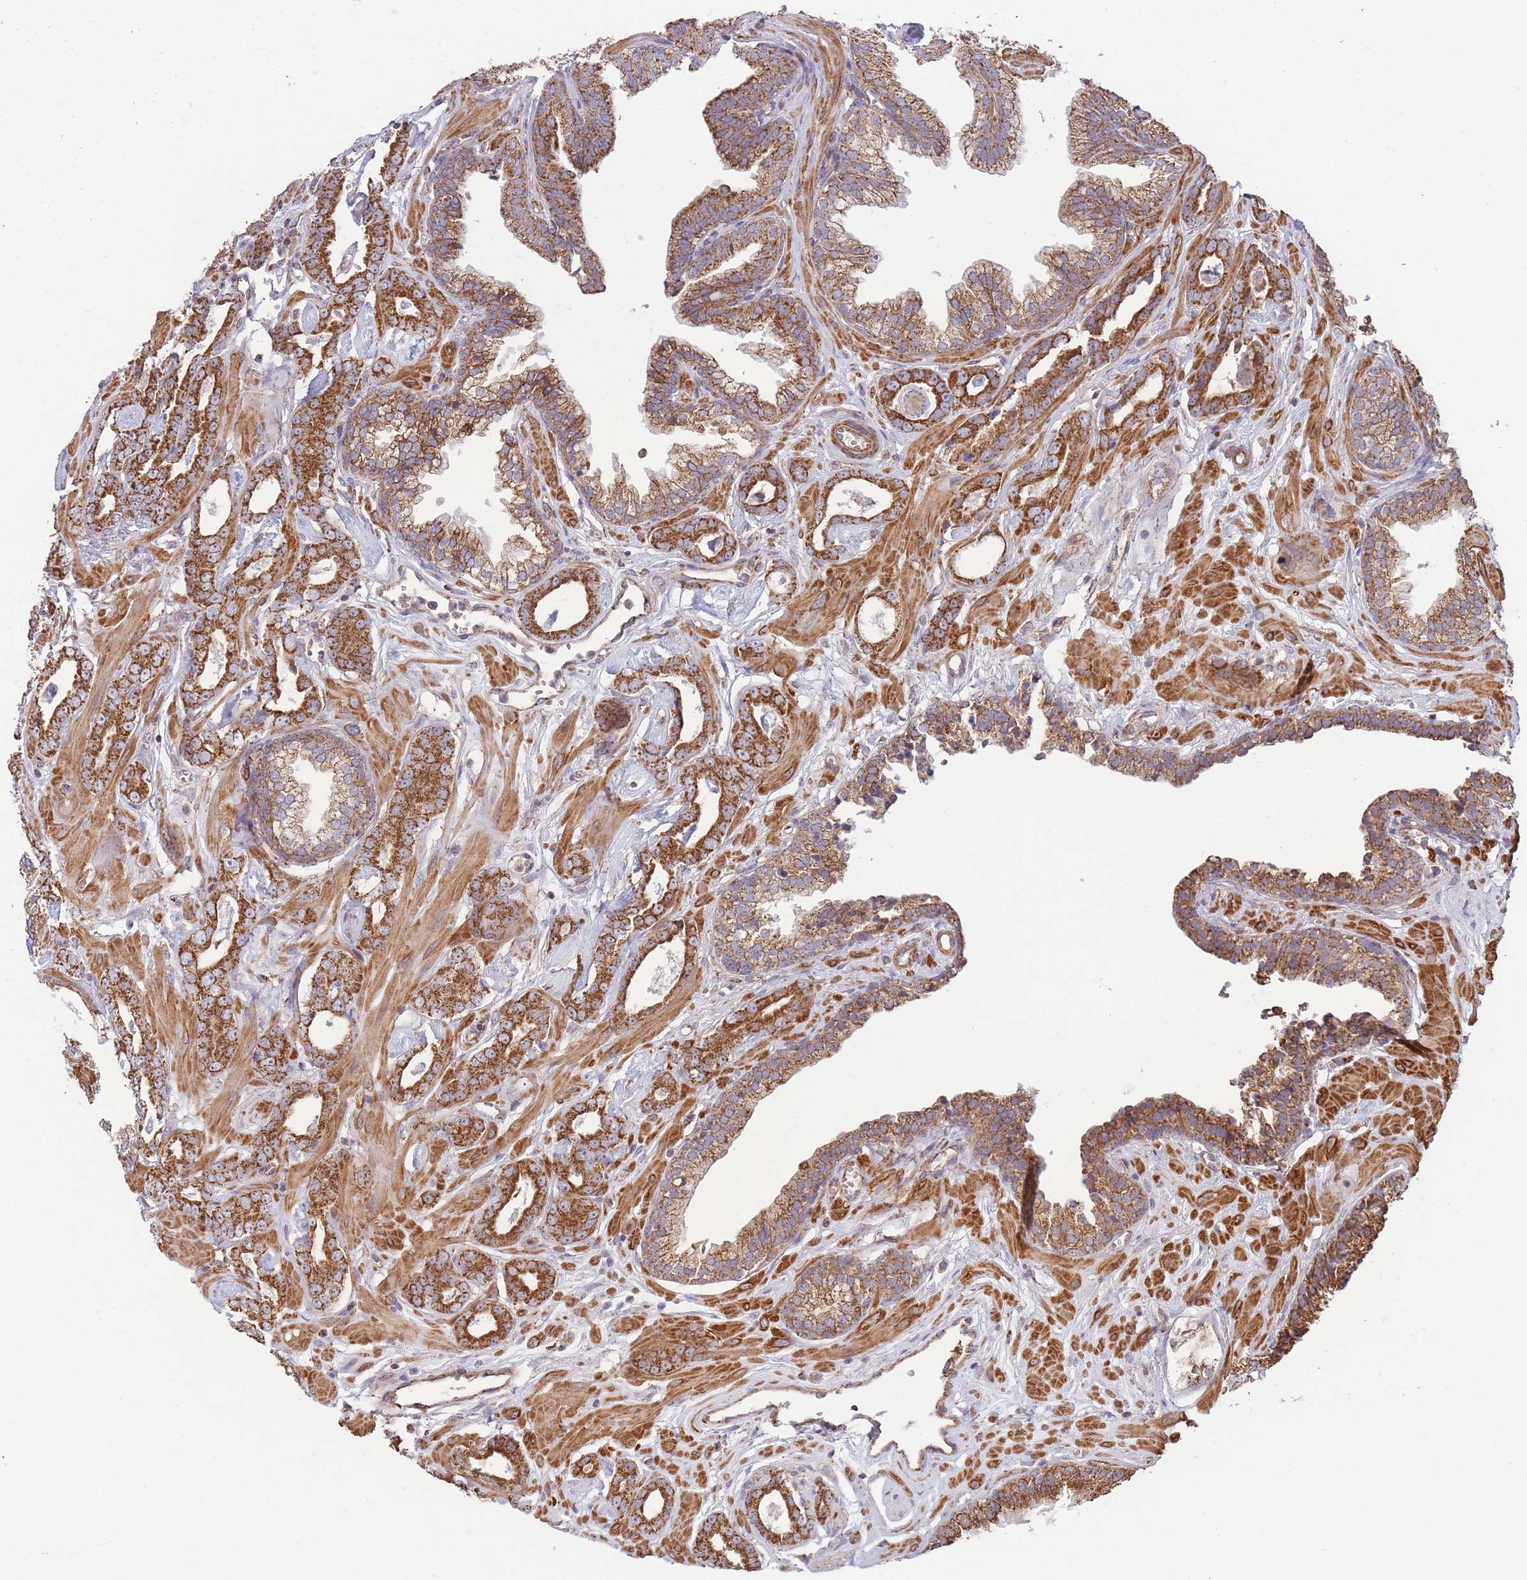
{"staining": {"intensity": "strong", "quantity": ">75%", "location": "cytoplasmic/membranous"}, "tissue": "prostate cancer", "cell_type": "Tumor cells", "image_type": "cancer", "snomed": [{"axis": "morphology", "description": "Adenocarcinoma, Low grade"}, {"axis": "topography", "description": "Prostate"}], "caption": "Immunohistochemistry image of neoplastic tissue: human prostate cancer (adenocarcinoma (low-grade)) stained using immunohistochemistry (IHC) displays high levels of strong protein expression localized specifically in the cytoplasmic/membranous of tumor cells, appearing as a cytoplasmic/membranous brown color.", "gene": "KIF16B", "patient": {"sex": "male", "age": 60}}